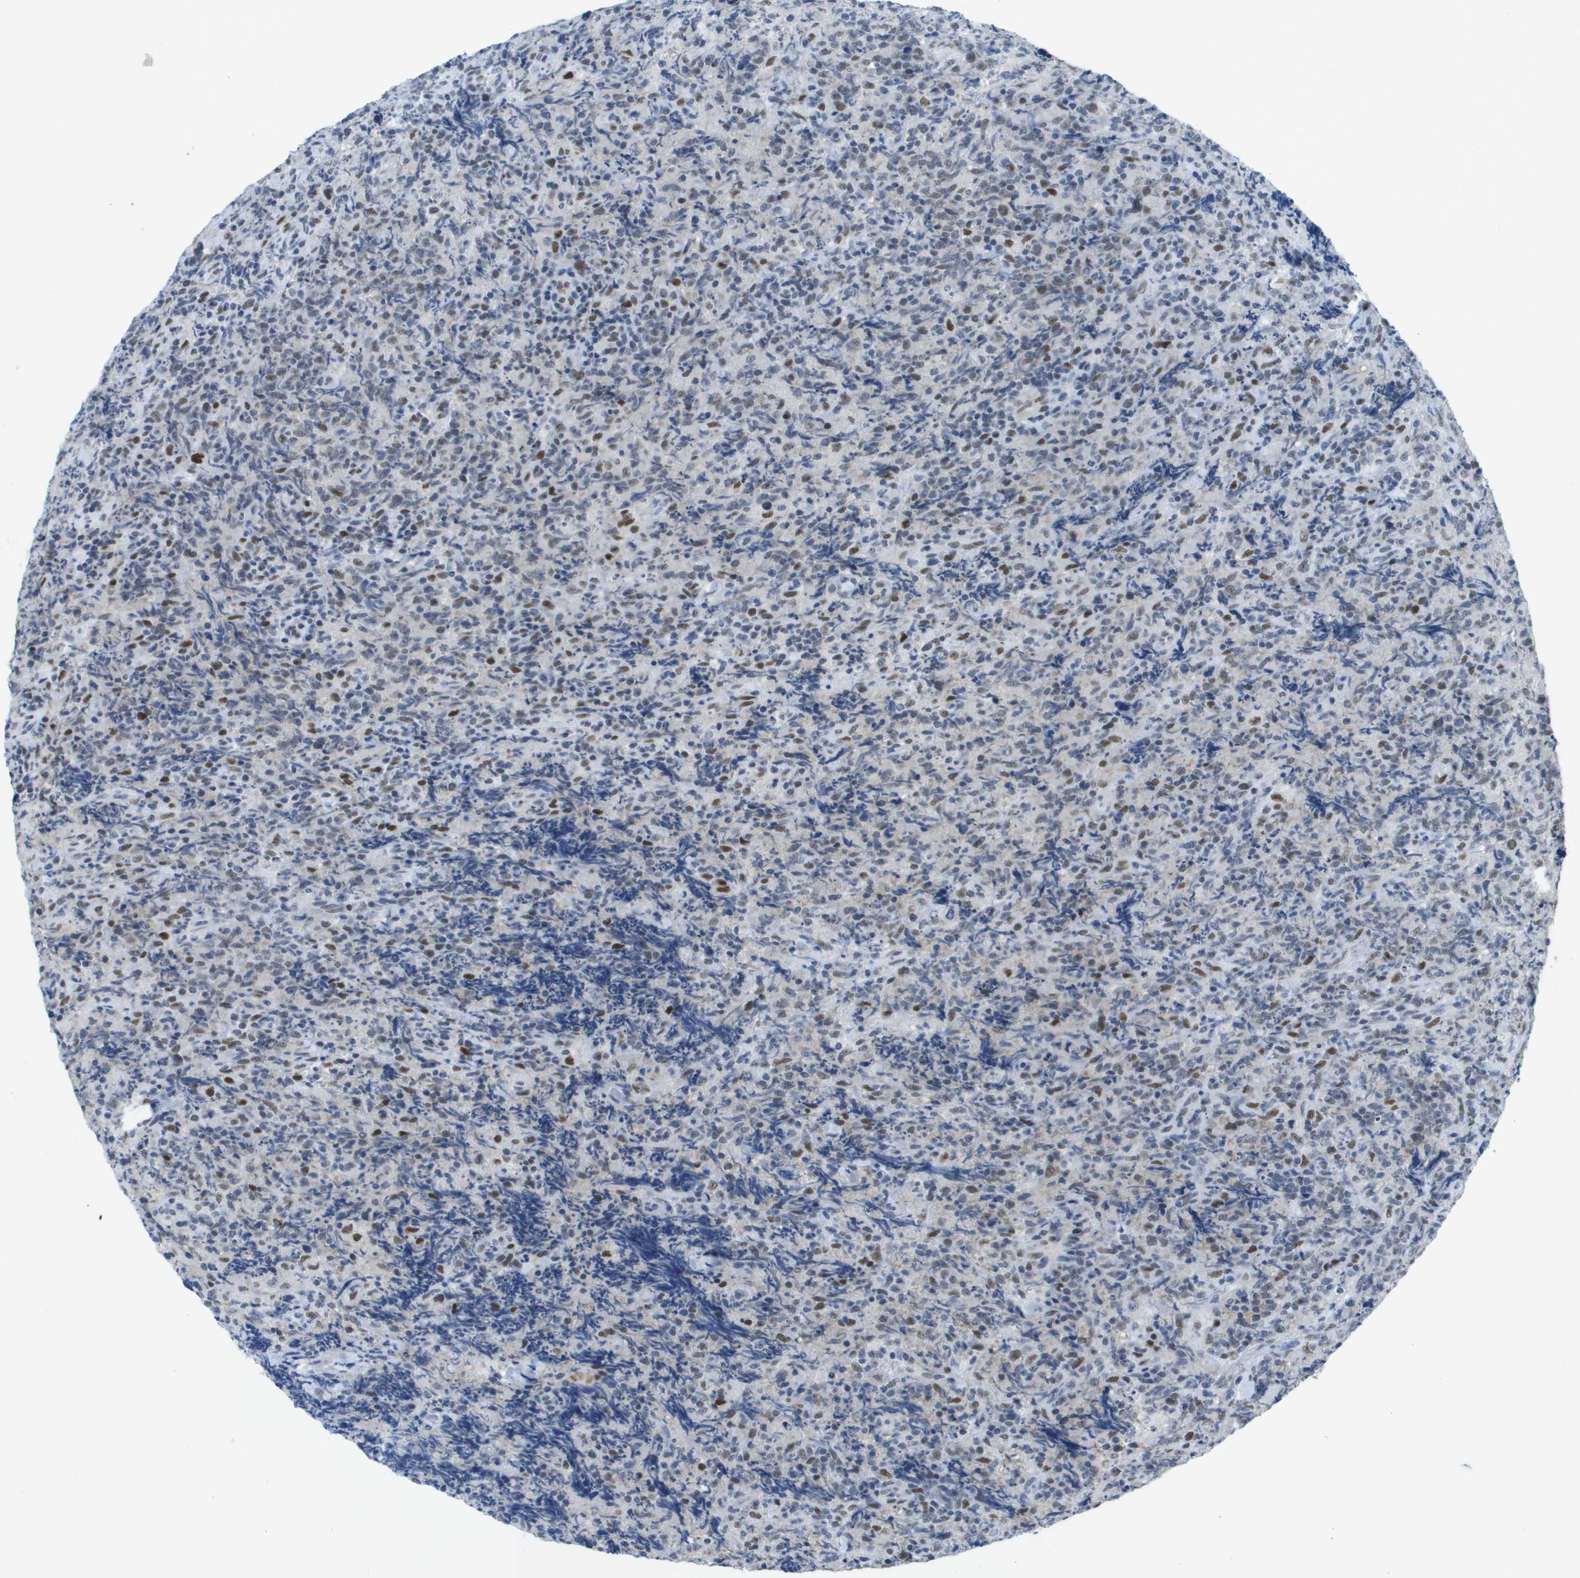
{"staining": {"intensity": "weak", "quantity": "25%-75%", "location": "nuclear"}, "tissue": "lymphoma", "cell_type": "Tumor cells", "image_type": "cancer", "snomed": [{"axis": "morphology", "description": "Malignant lymphoma, non-Hodgkin's type, High grade"}, {"axis": "topography", "description": "Tonsil"}], "caption": "Immunohistochemistry histopathology image of human high-grade malignant lymphoma, non-Hodgkin's type stained for a protein (brown), which shows low levels of weak nuclear staining in about 25%-75% of tumor cells.", "gene": "TP53RK", "patient": {"sex": "female", "age": 36}}